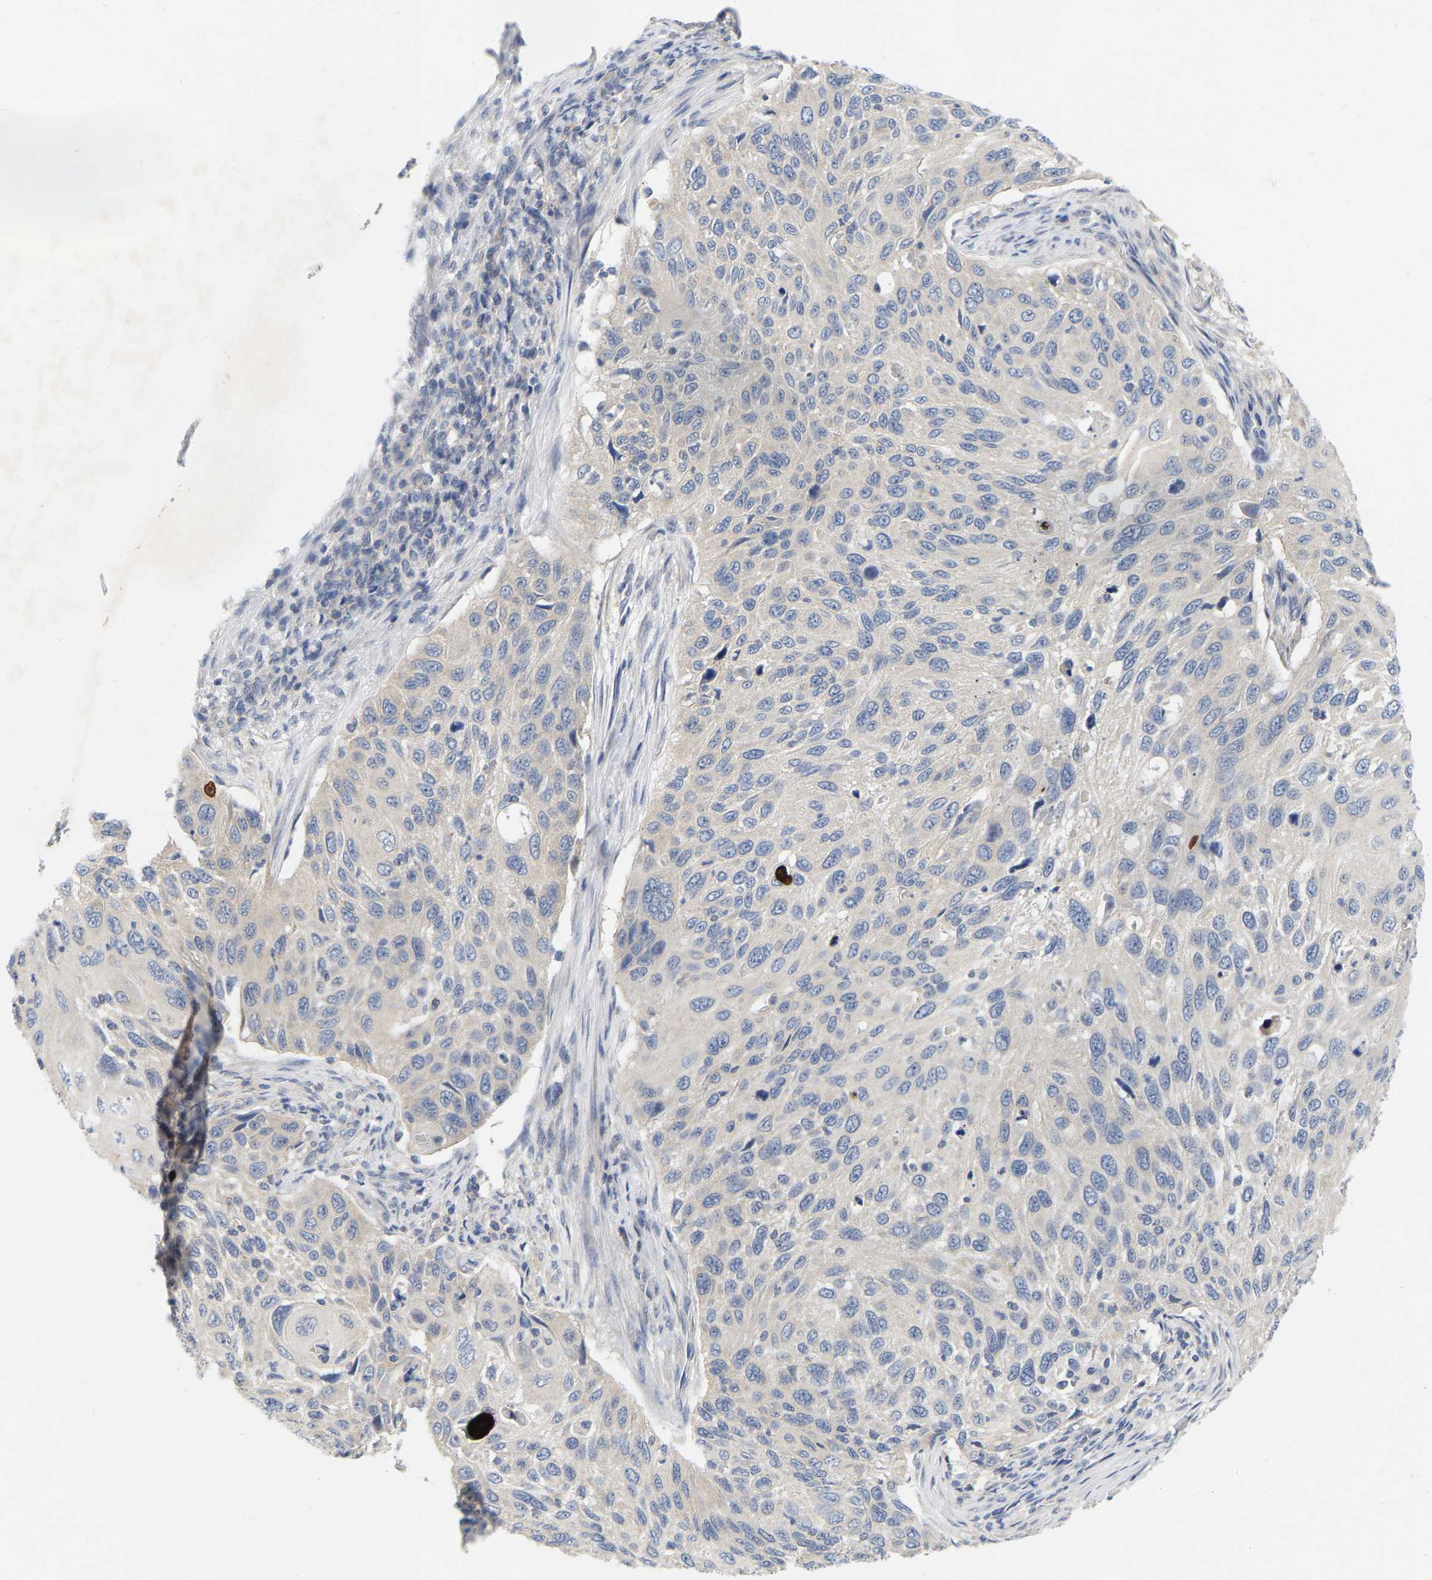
{"staining": {"intensity": "negative", "quantity": "none", "location": "none"}, "tissue": "cervical cancer", "cell_type": "Tumor cells", "image_type": "cancer", "snomed": [{"axis": "morphology", "description": "Squamous cell carcinoma, NOS"}, {"axis": "topography", "description": "Cervix"}], "caption": "Tumor cells show no significant positivity in squamous cell carcinoma (cervical).", "gene": "WIPI2", "patient": {"sex": "female", "age": 70}}